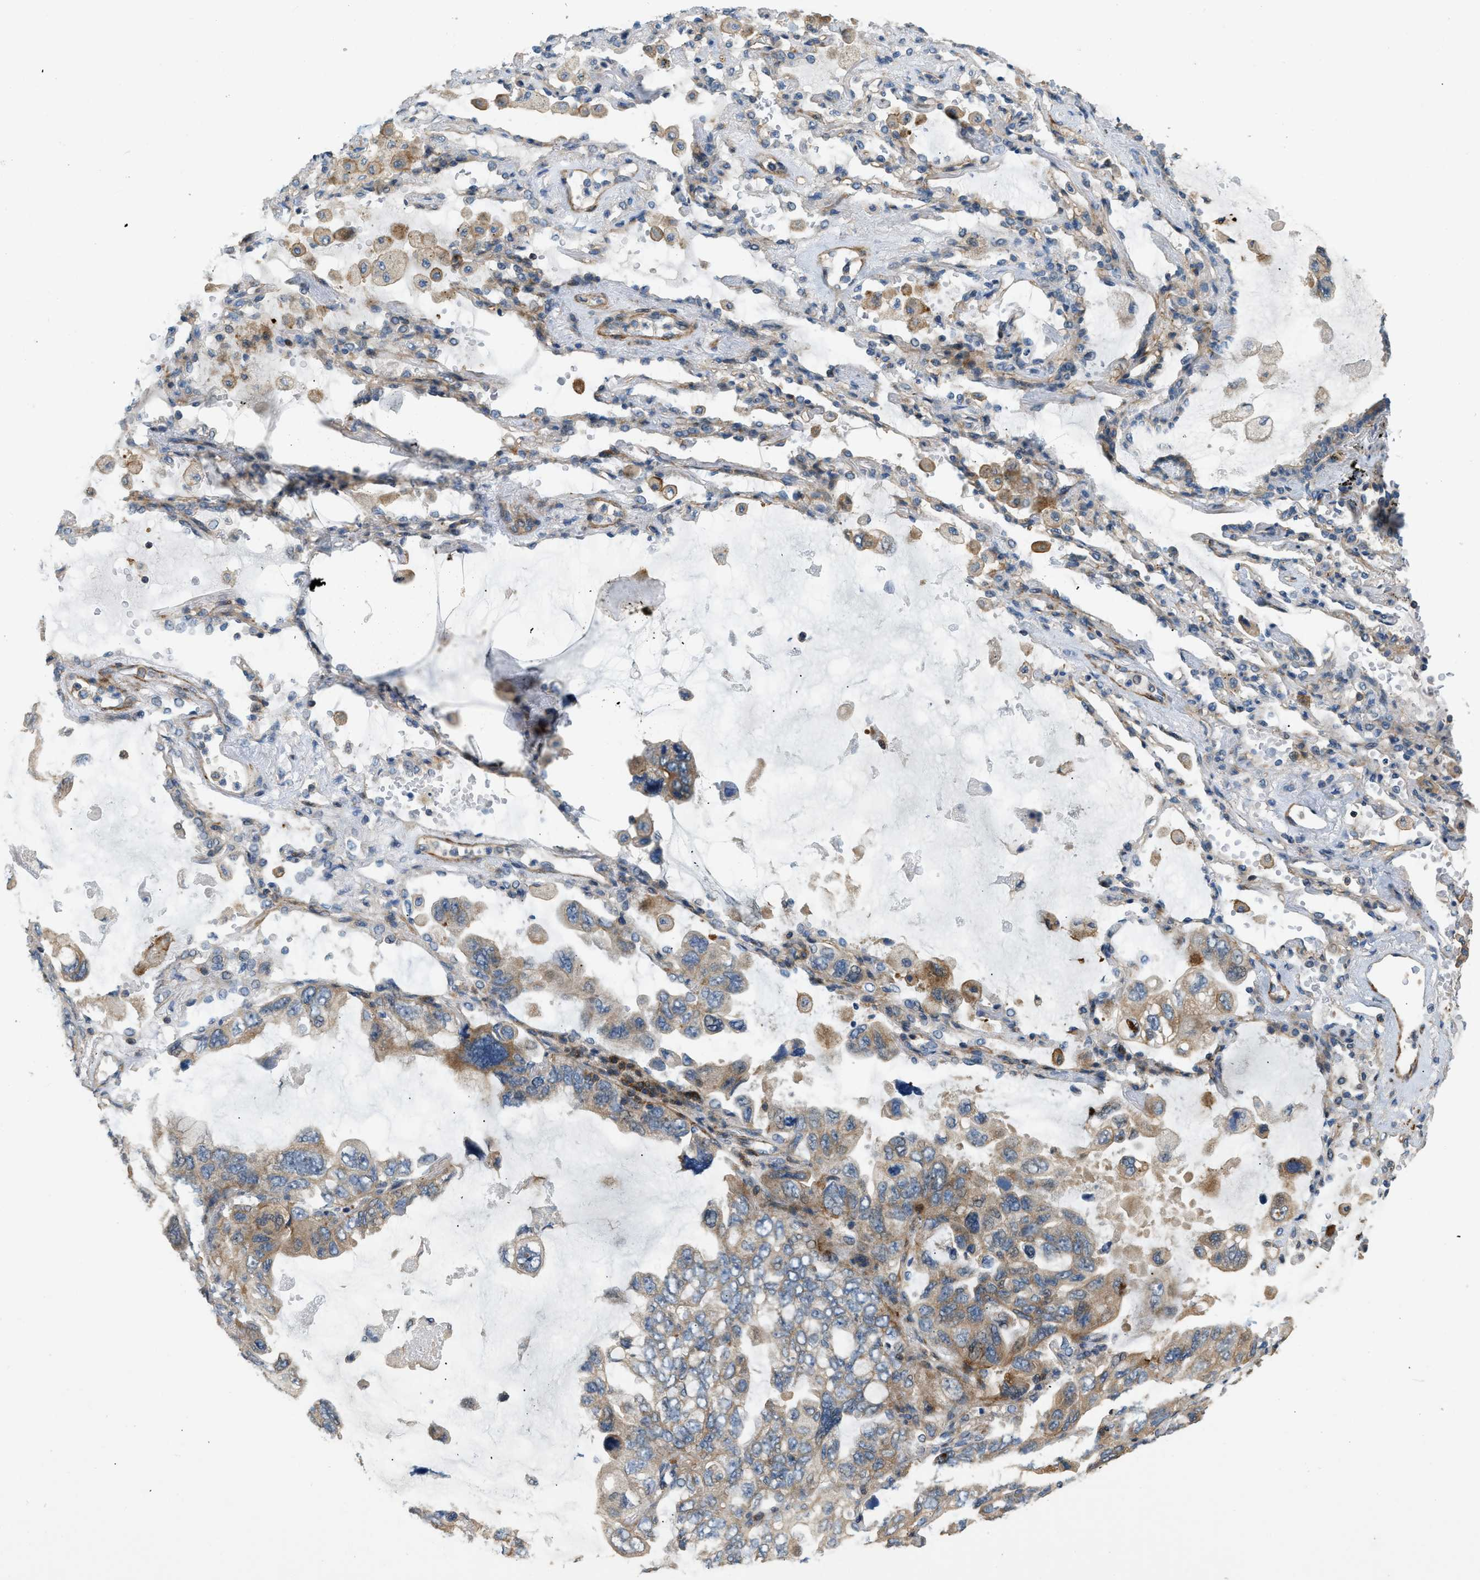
{"staining": {"intensity": "moderate", "quantity": "25%-75%", "location": "cytoplasmic/membranous"}, "tissue": "lung cancer", "cell_type": "Tumor cells", "image_type": "cancer", "snomed": [{"axis": "morphology", "description": "Squamous cell carcinoma, NOS"}, {"axis": "topography", "description": "Lung"}], "caption": "Lung cancer (squamous cell carcinoma) stained for a protein (brown) reveals moderate cytoplasmic/membranous positive positivity in approximately 25%-75% of tumor cells.", "gene": "BTN3A2", "patient": {"sex": "female", "age": 73}}